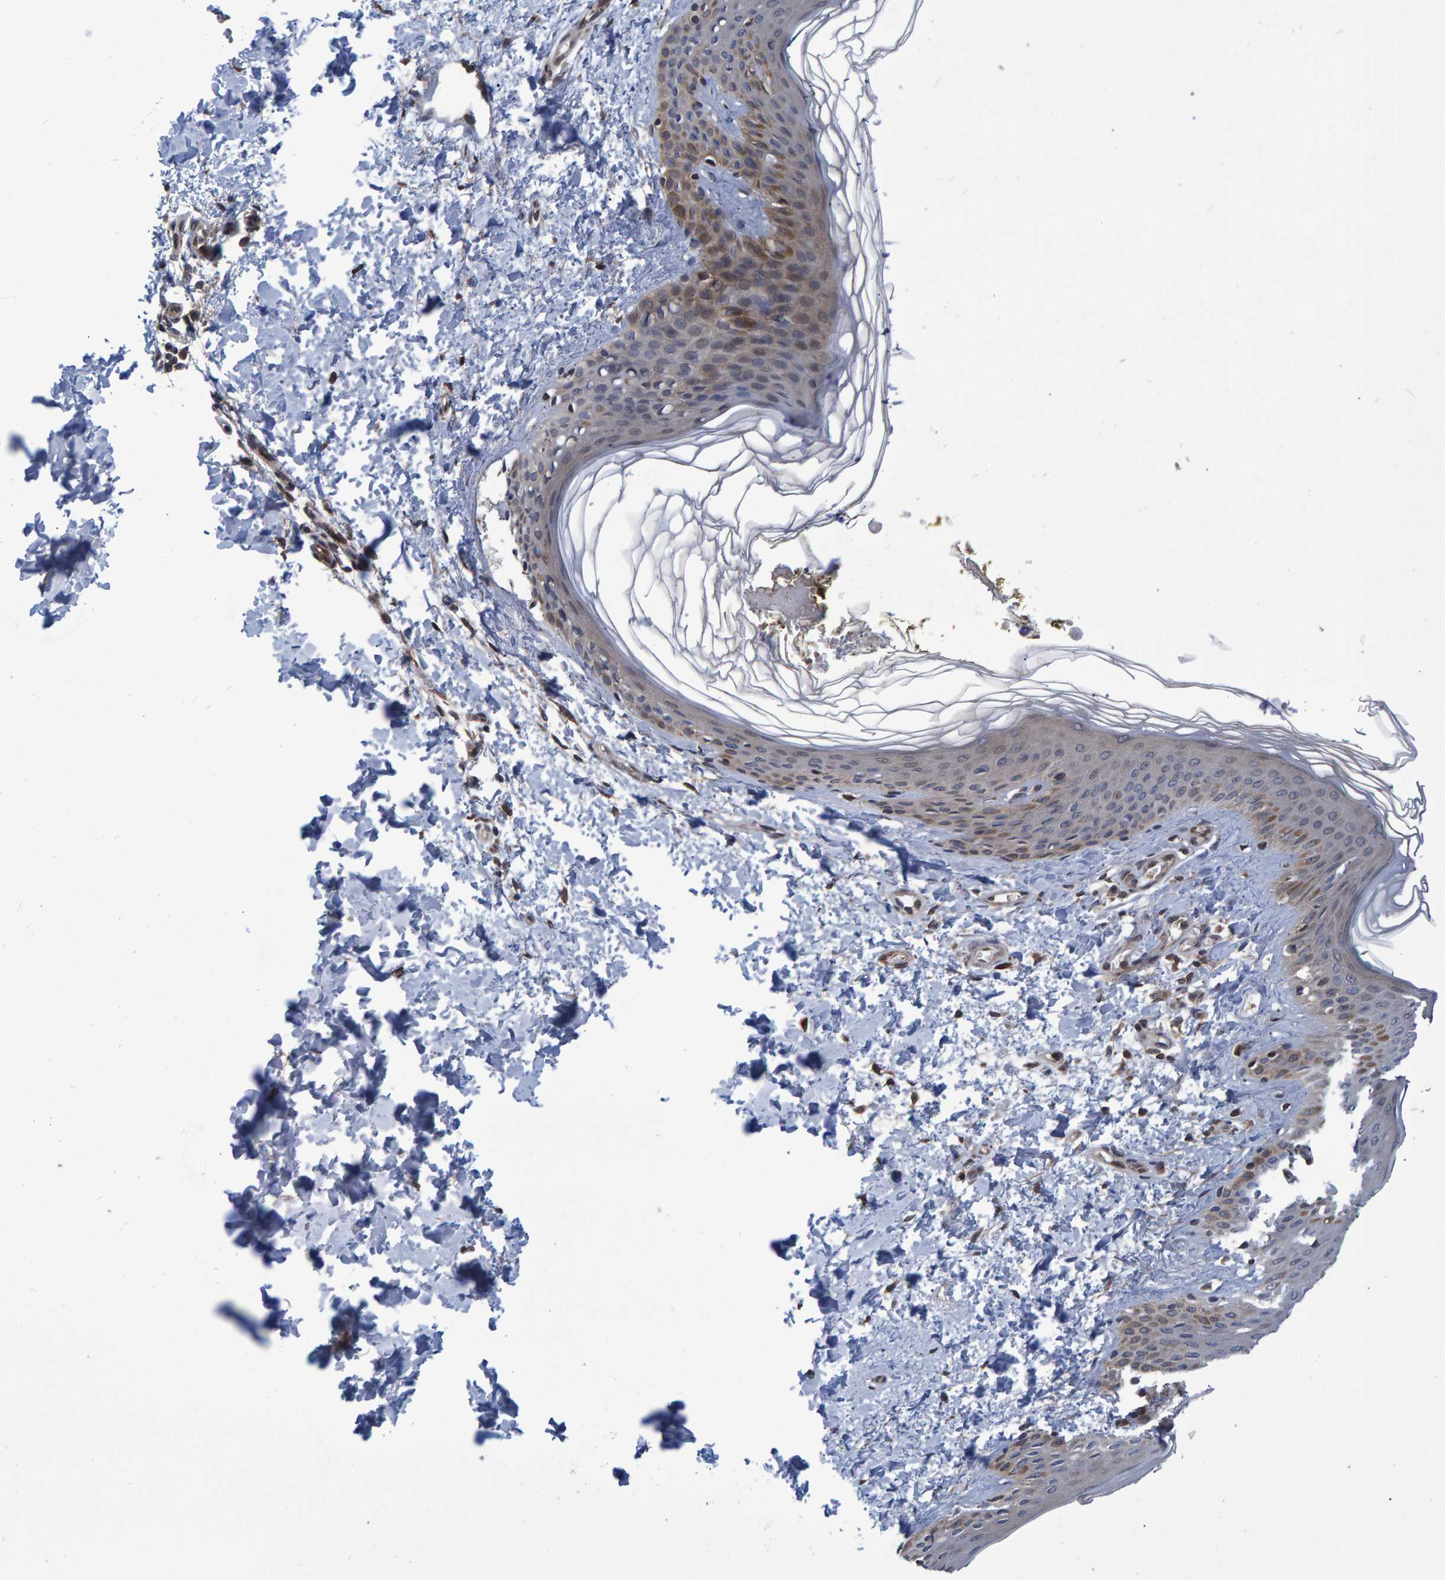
{"staining": {"intensity": "moderate", "quantity": ">75%", "location": "cytoplasmic/membranous"}, "tissue": "skin", "cell_type": "Fibroblasts", "image_type": "normal", "snomed": [{"axis": "morphology", "description": "Normal tissue, NOS"}, {"axis": "morphology", "description": "Neoplasm, benign, NOS"}, {"axis": "topography", "description": "Skin"}, {"axis": "topography", "description": "Soft tissue"}], "caption": "Moderate cytoplasmic/membranous expression is appreciated in about >75% of fibroblasts in unremarkable skin. (brown staining indicates protein expression, while blue staining denotes nuclei).", "gene": "ATP6V1H", "patient": {"sex": "male", "age": 26}}